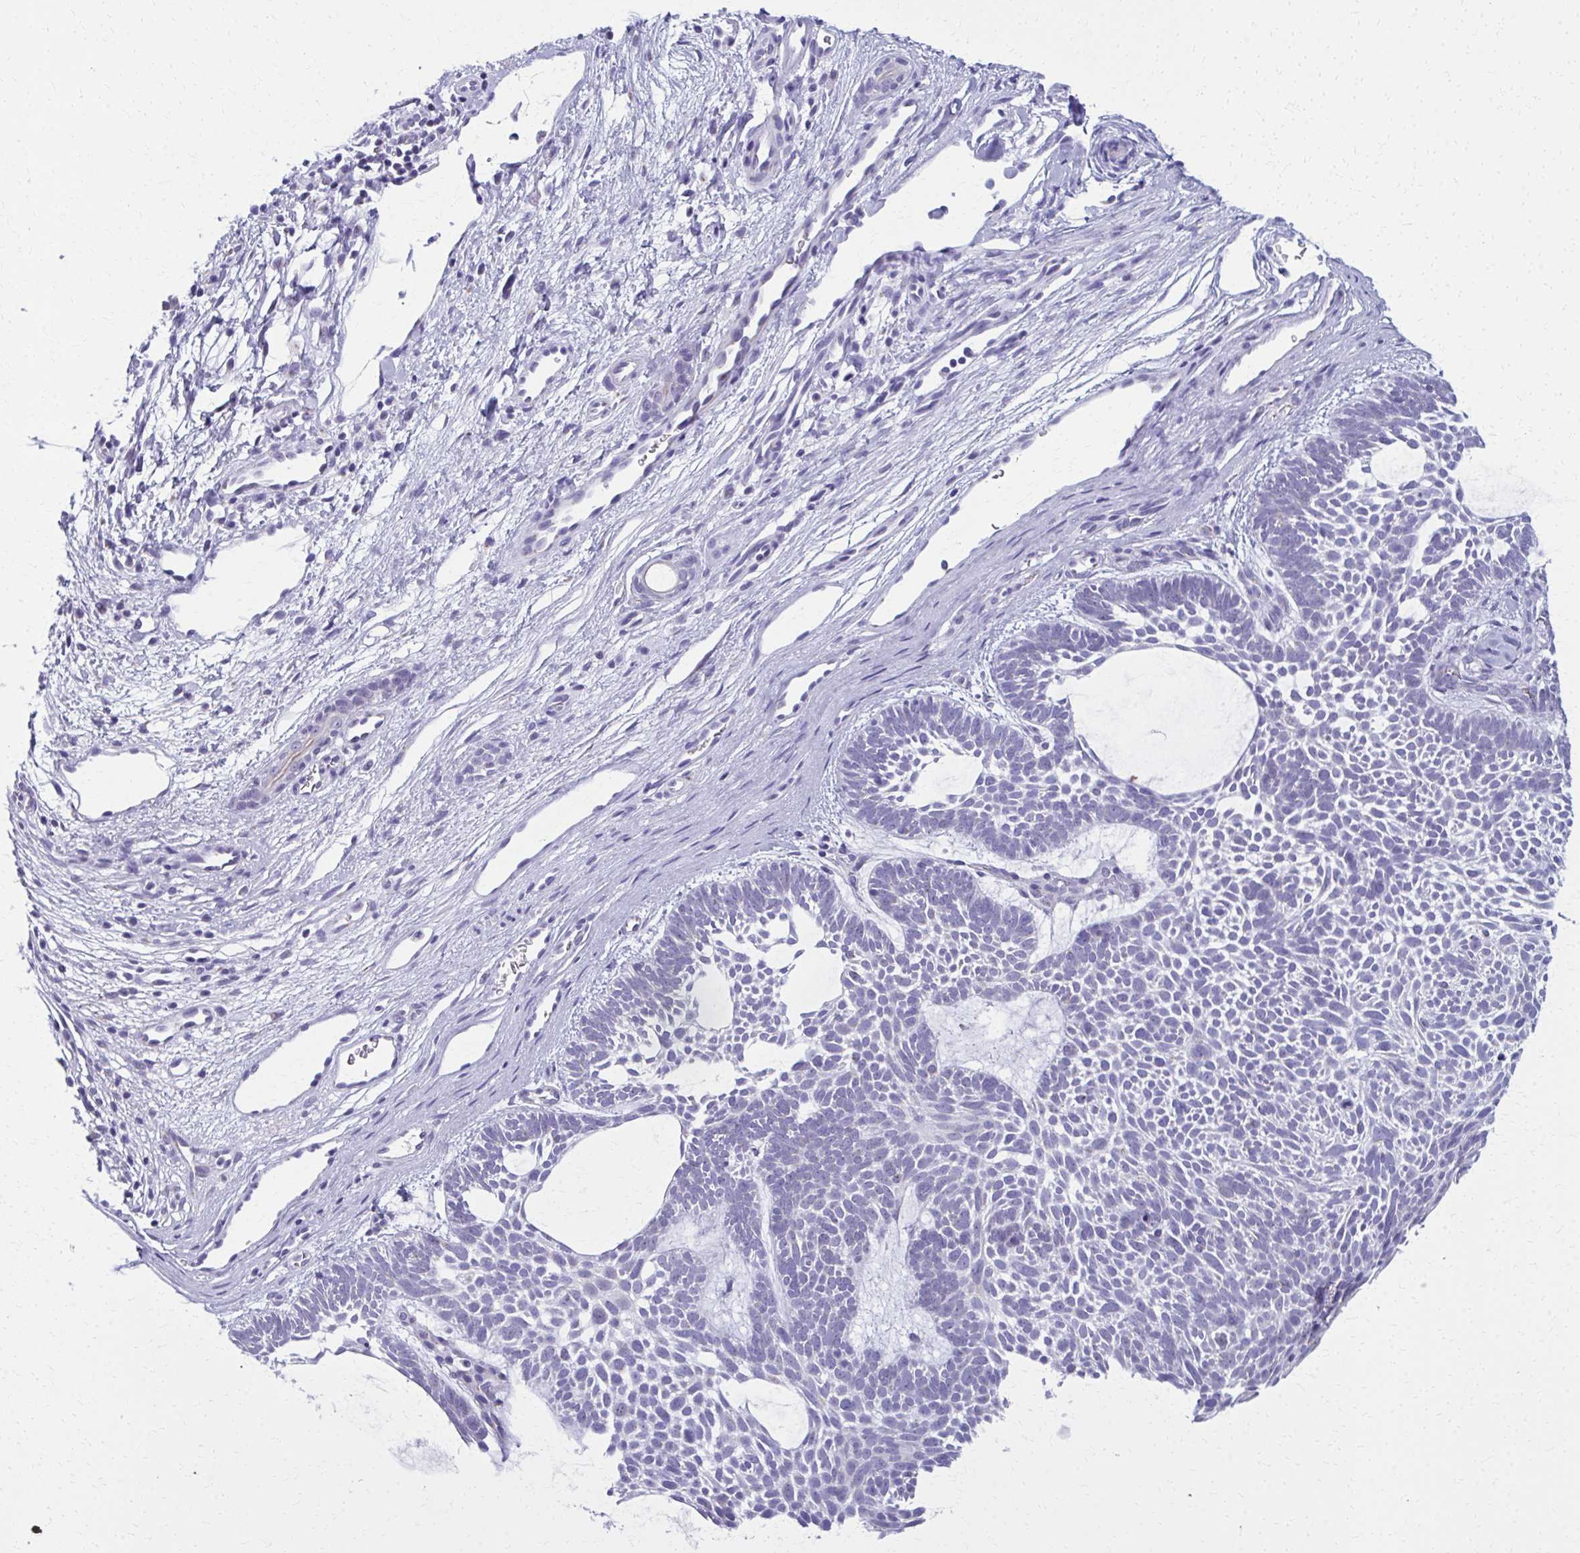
{"staining": {"intensity": "negative", "quantity": "none", "location": "none"}, "tissue": "skin cancer", "cell_type": "Tumor cells", "image_type": "cancer", "snomed": [{"axis": "morphology", "description": "Basal cell carcinoma"}, {"axis": "topography", "description": "Skin"}, {"axis": "topography", "description": "Skin of face"}], "caption": "Immunohistochemical staining of human basal cell carcinoma (skin) exhibits no significant expression in tumor cells.", "gene": "SCLY", "patient": {"sex": "male", "age": 83}}